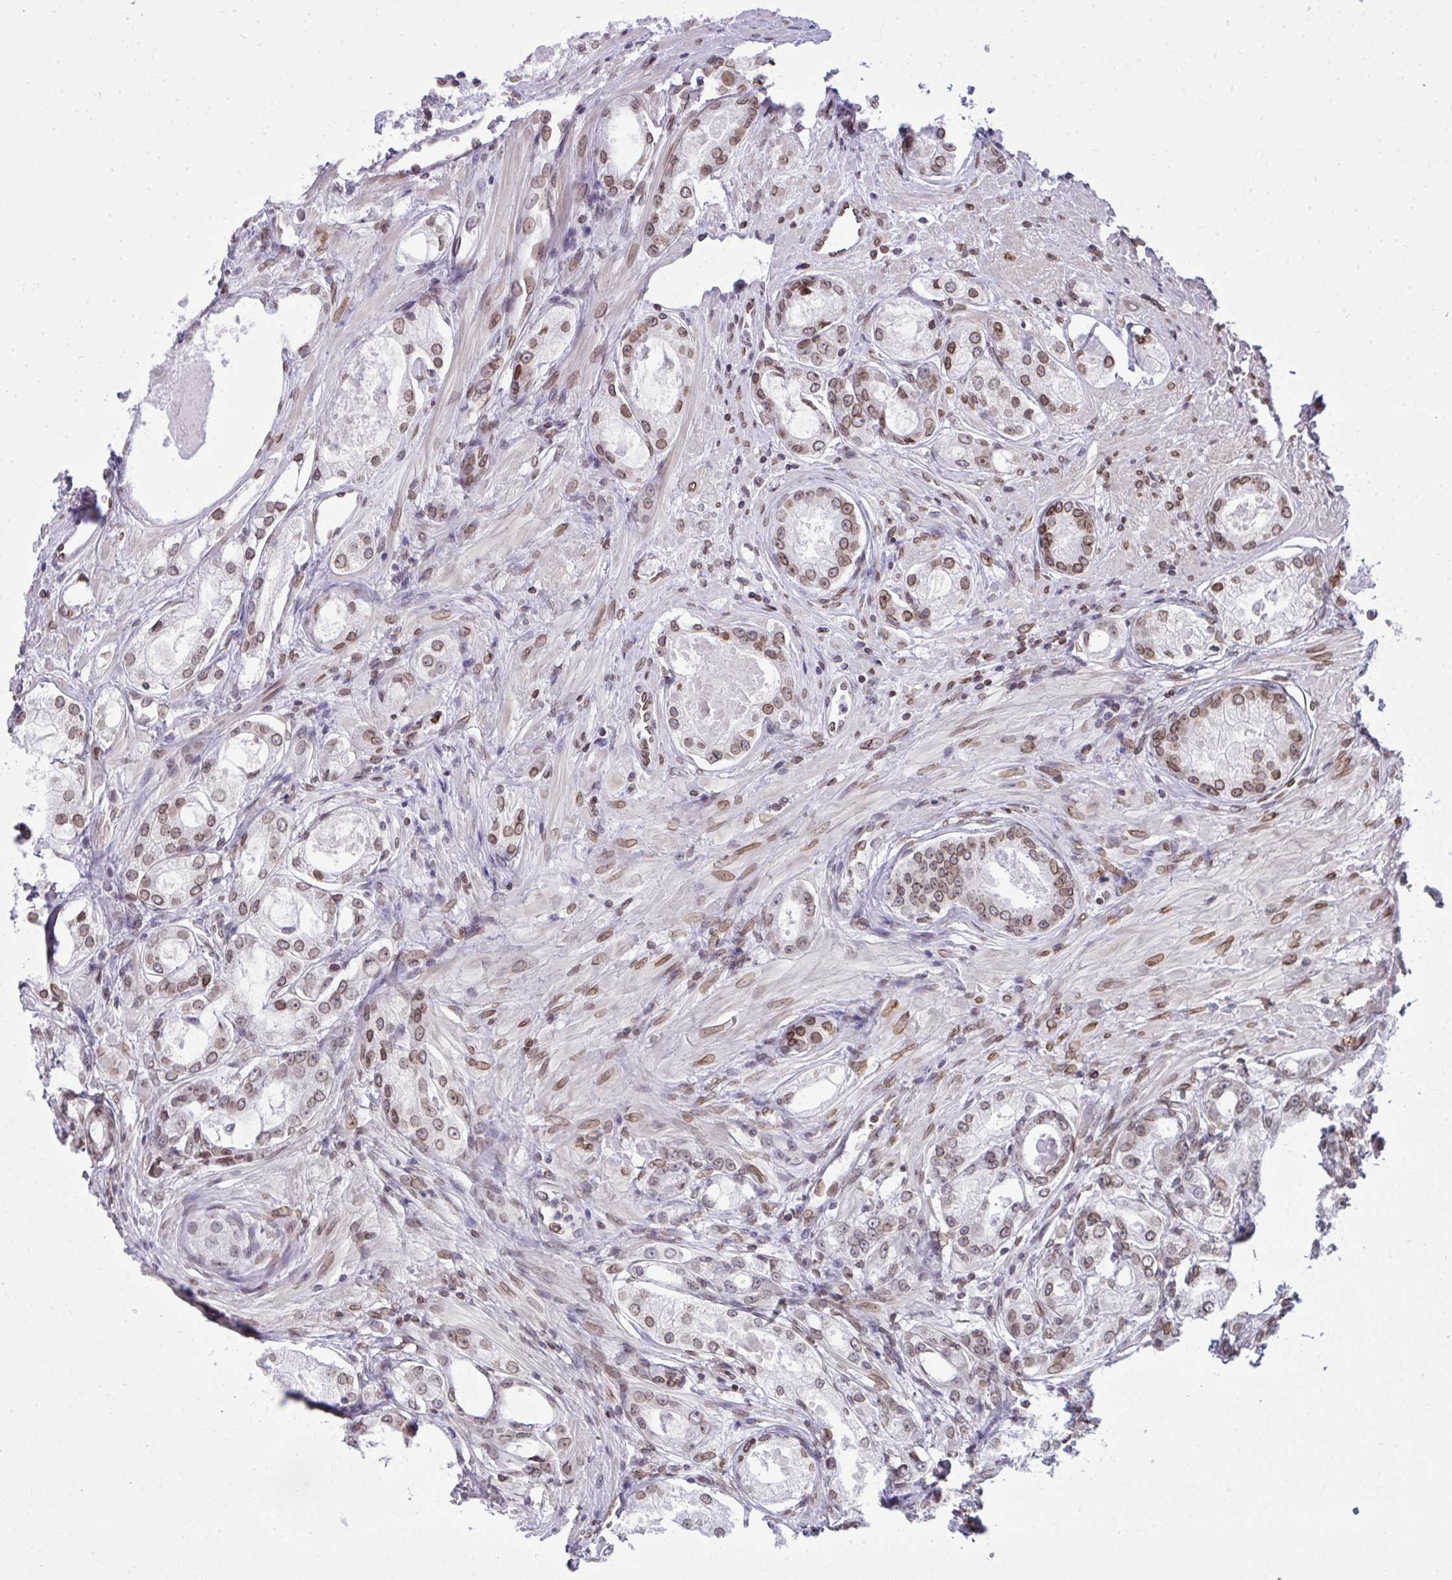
{"staining": {"intensity": "moderate", "quantity": ">75%", "location": "cytoplasmic/membranous,nuclear"}, "tissue": "prostate cancer", "cell_type": "Tumor cells", "image_type": "cancer", "snomed": [{"axis": "morphology", "description": "Adenocarcinoma, Low grade"}, {"axis": "topography", "description": "Prostate"}], "caption": "IHC of human prostate cancer (low-grade adenocarcinoma) demonstrates medium levels of moderate cytoplasmic/membranous and nuclear expression in approximately >75% of tumor cells.", "gene": "LMNB2", "patient": {"sex": "male", "age": 68}}